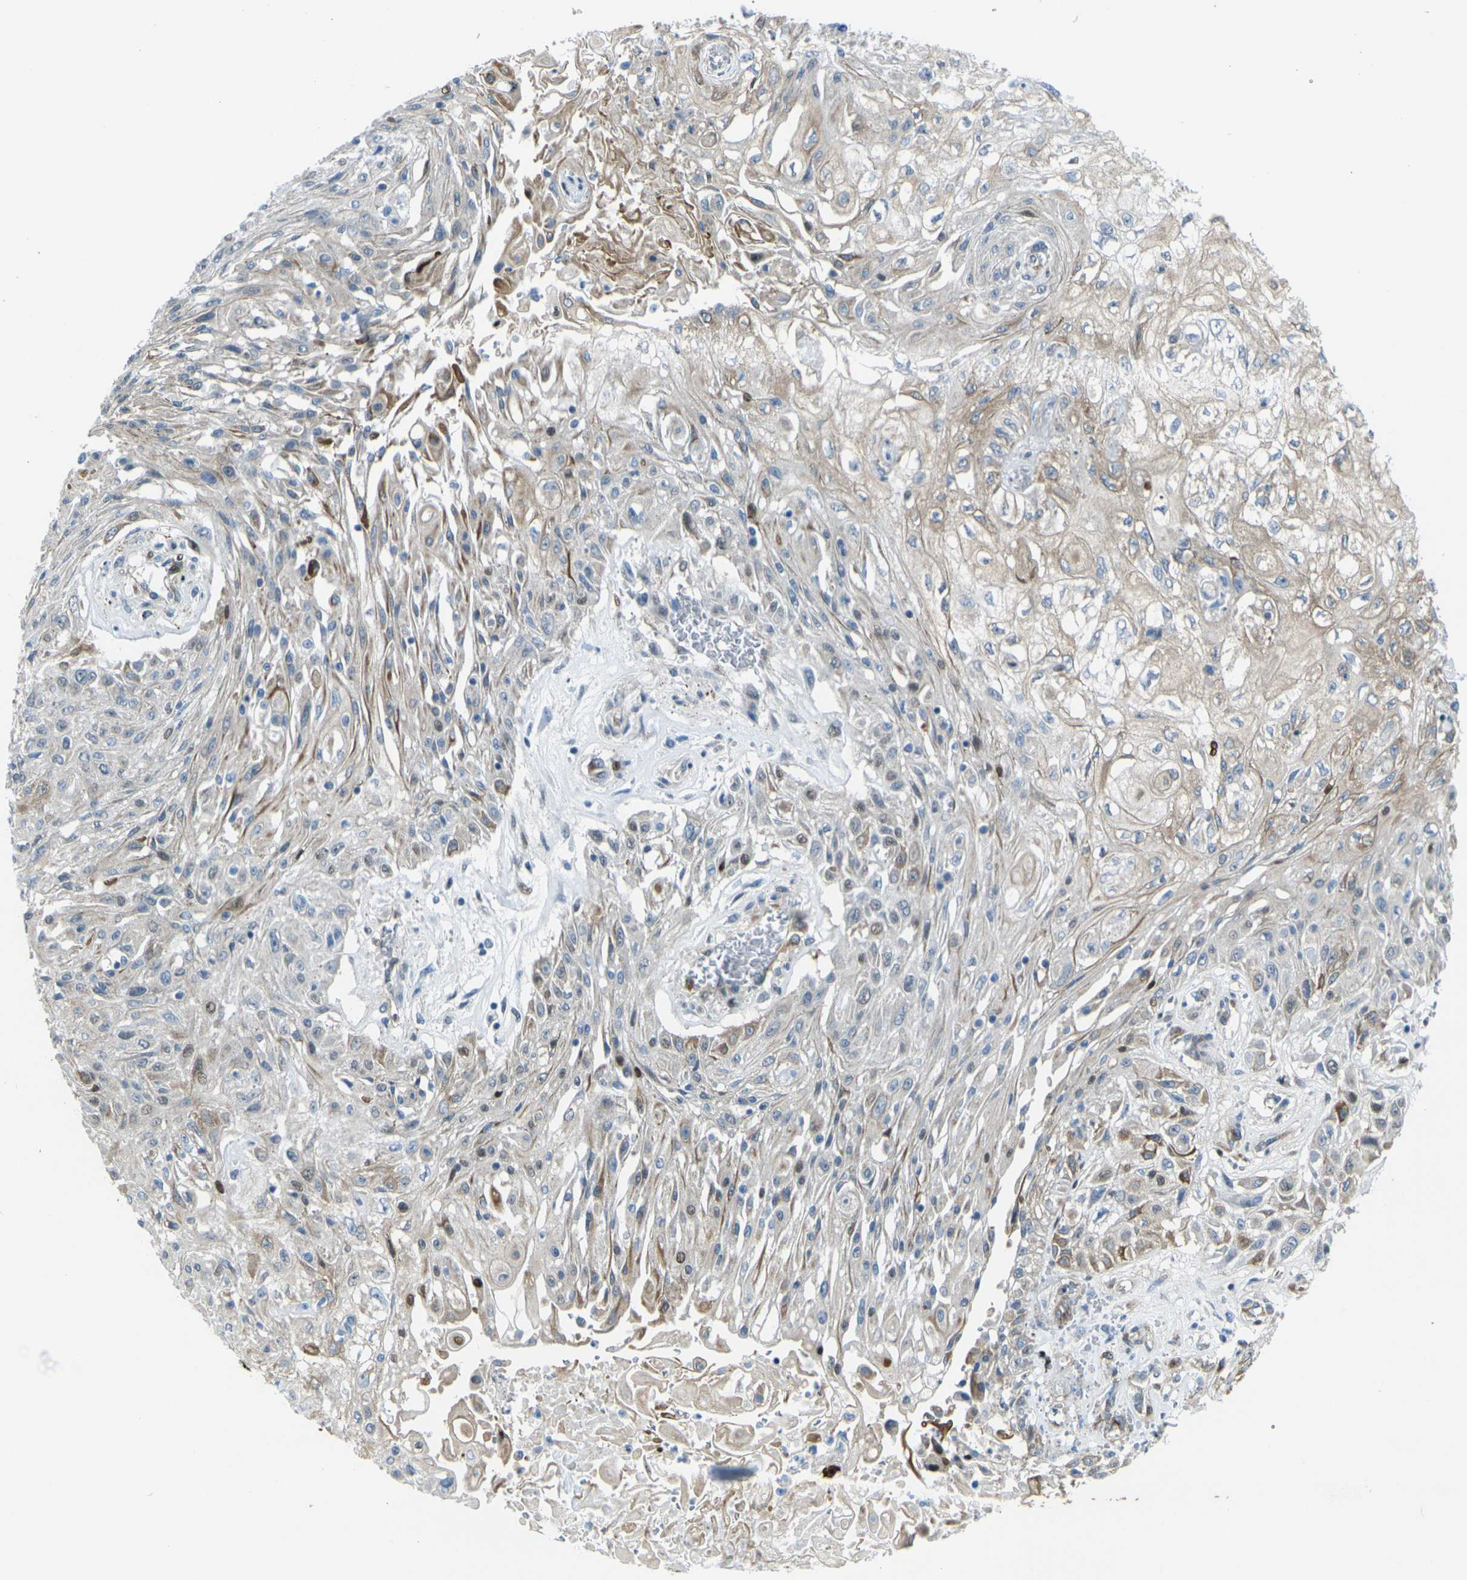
{"staining": {"intensity": "moderate", "quantity": "25%-75%", "location": "cytoplasmic/membranous"}, "tissue": "skin cancer", "cell_type": "Tumor cells", "image_type": "cancer", "snomed": [{"axis": "morphology", "description": "Squamous cell carcinoma, NOS"}, {"axis": "topography", "description": "Skin"}], "caption": "Brown immunohistochemical staining in squamous cell carcinoma (skin) displays moderate cytoplasmic/membranous staining in about 25%-75% of tumor cells. The staining was performed using DAB, with brown indicating positive protein expression. Nuclei are stained blue with hematoxylin.", "gene": "CELSR2", "patient": {"sex": "male", "age": 75}}